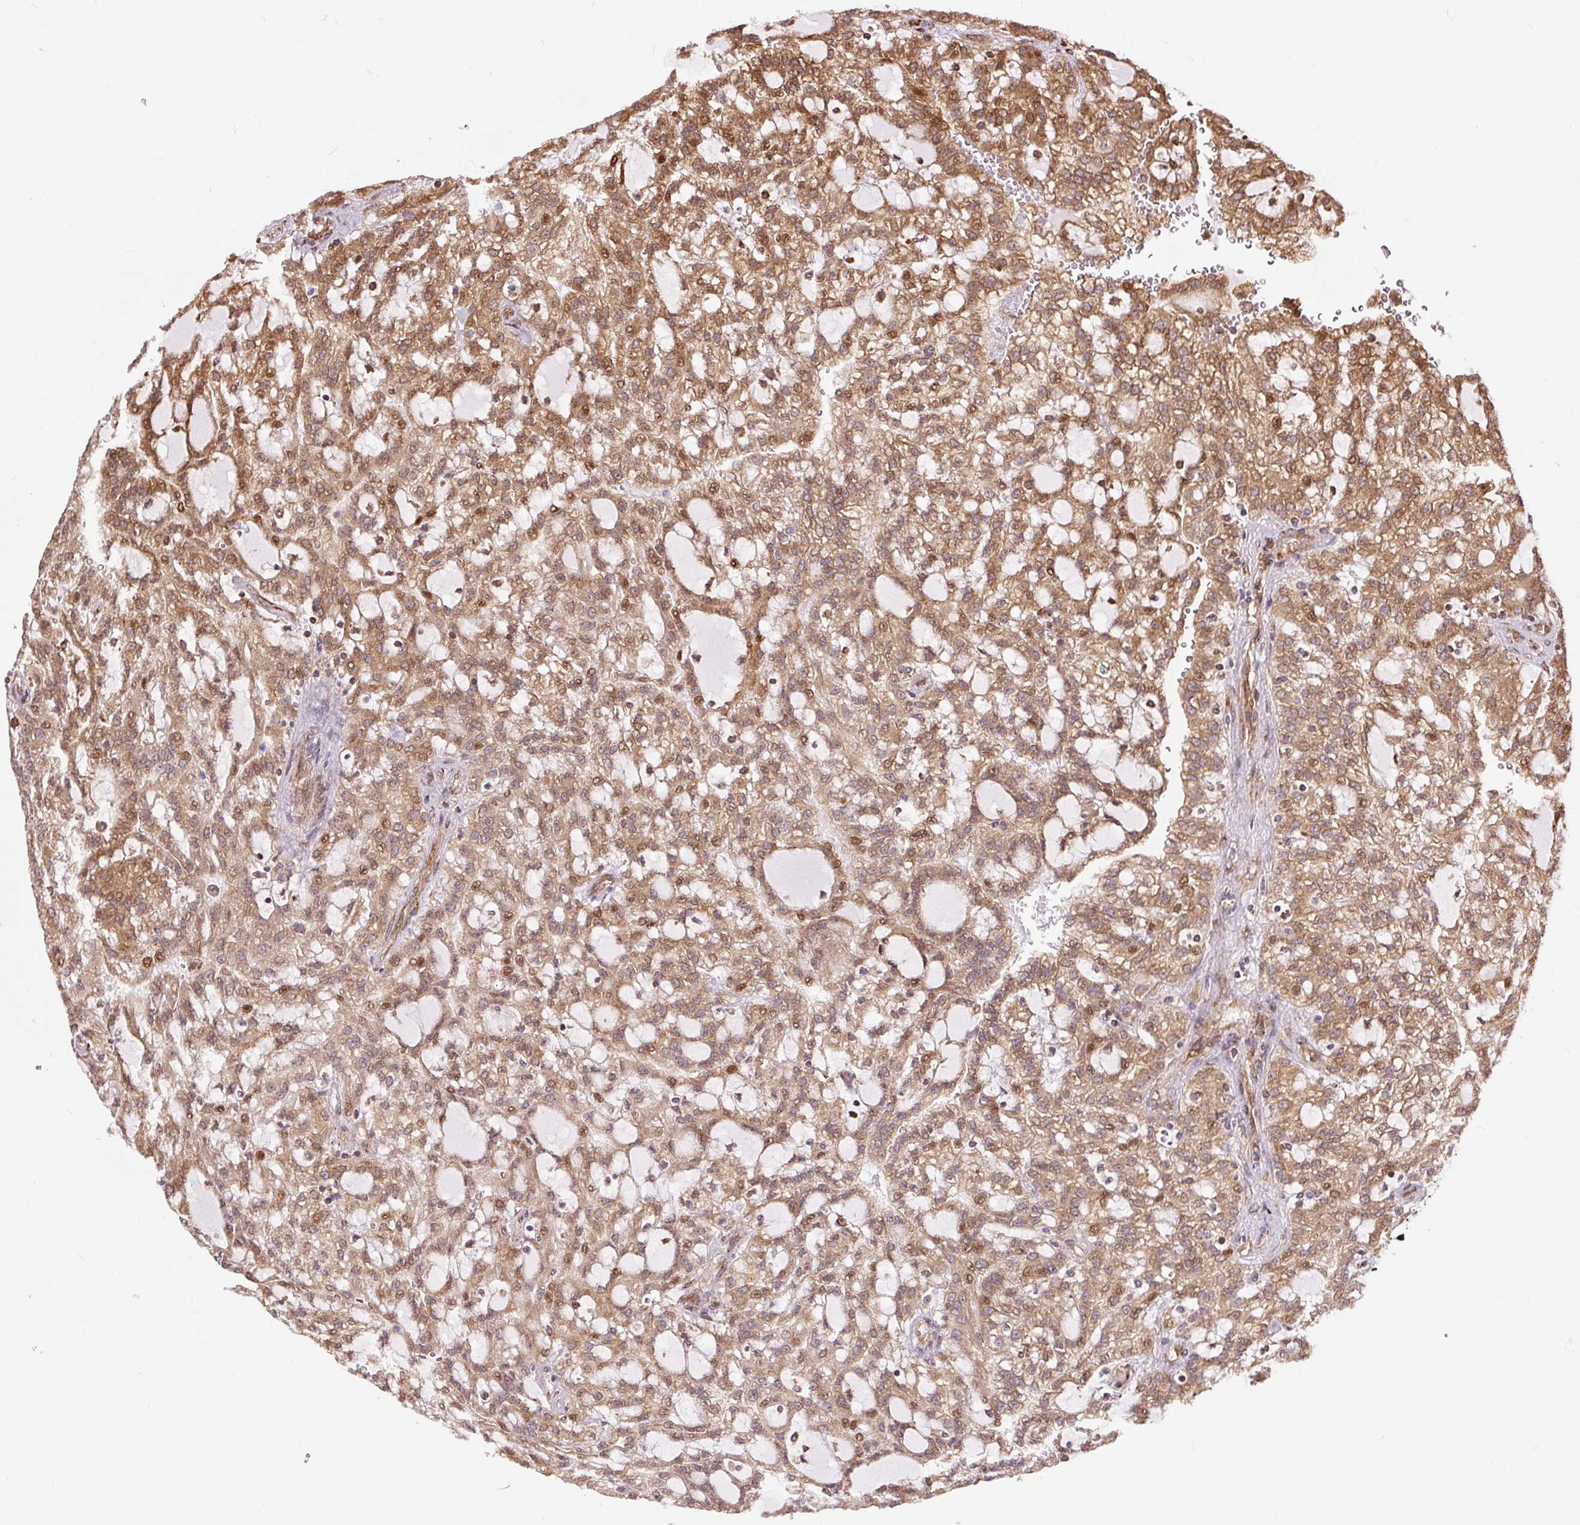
{"staining": {"intensity": "moderate", "quantity": ">75%", "location": "cytoplasmic/membranous,nuclear"}, "tissue": "renal cancer", "cell_type": "Tumor cells", "image_type": "cancer", "snomed": [{"axis": "morphology", "description": "Adenocarcinoma, NOS"}, {"axis": "topography", "description": "Kidney"}], "caption": "A medium amount of moderate cytoplasmic/membranous and nuclear expression is present in about >75% of tumor cells in renal adenocarcinoma tissue.", "gene": "KDM4E", "patient": {"sex": "male", "age": 63}}